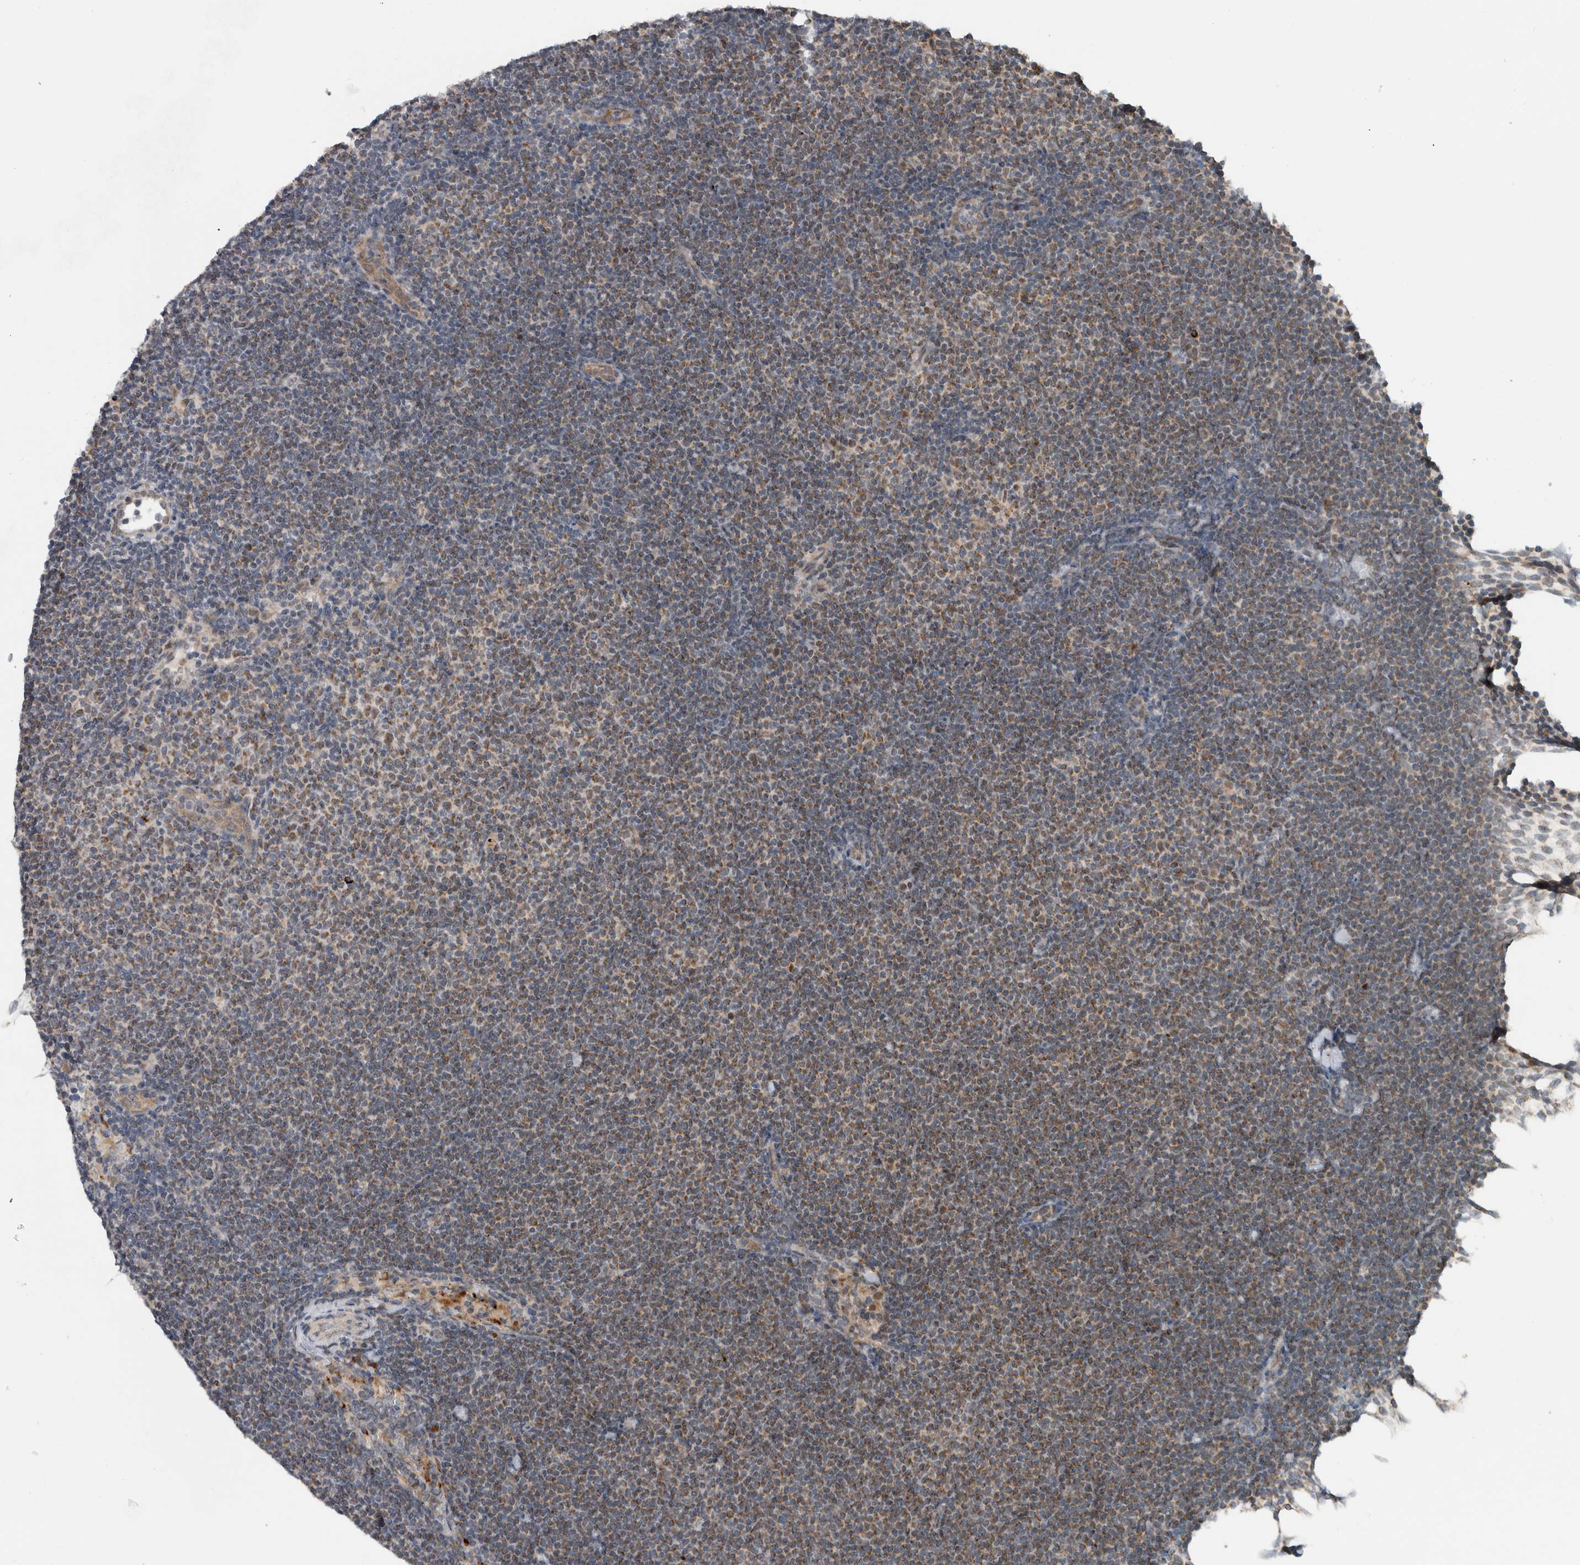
{"staining": {"intensity": "weak", "quantity": "25%-75%", "location": "cytoplasmic/membranous"}, "tissue": "lymphoma", "cell_type": "Tumor cells", "image_type": "cancer", "snomed": [{"axis": "morphology", "description": "Malignant lymphoma, non-Hodgkin's type, Low grade"}, {"axis": "topography", "description": "Lymph node"}], "caption": "This image demonstrates lymphoma stained with immunohistochemistry to label a protein in brown. The cytoplasmic/membranous of tumor cells show weak positivity for the protein. Nuclei are counter-stained blue.", "gene": "GBA2", "patient": {"sex": "female", "age": 53}}